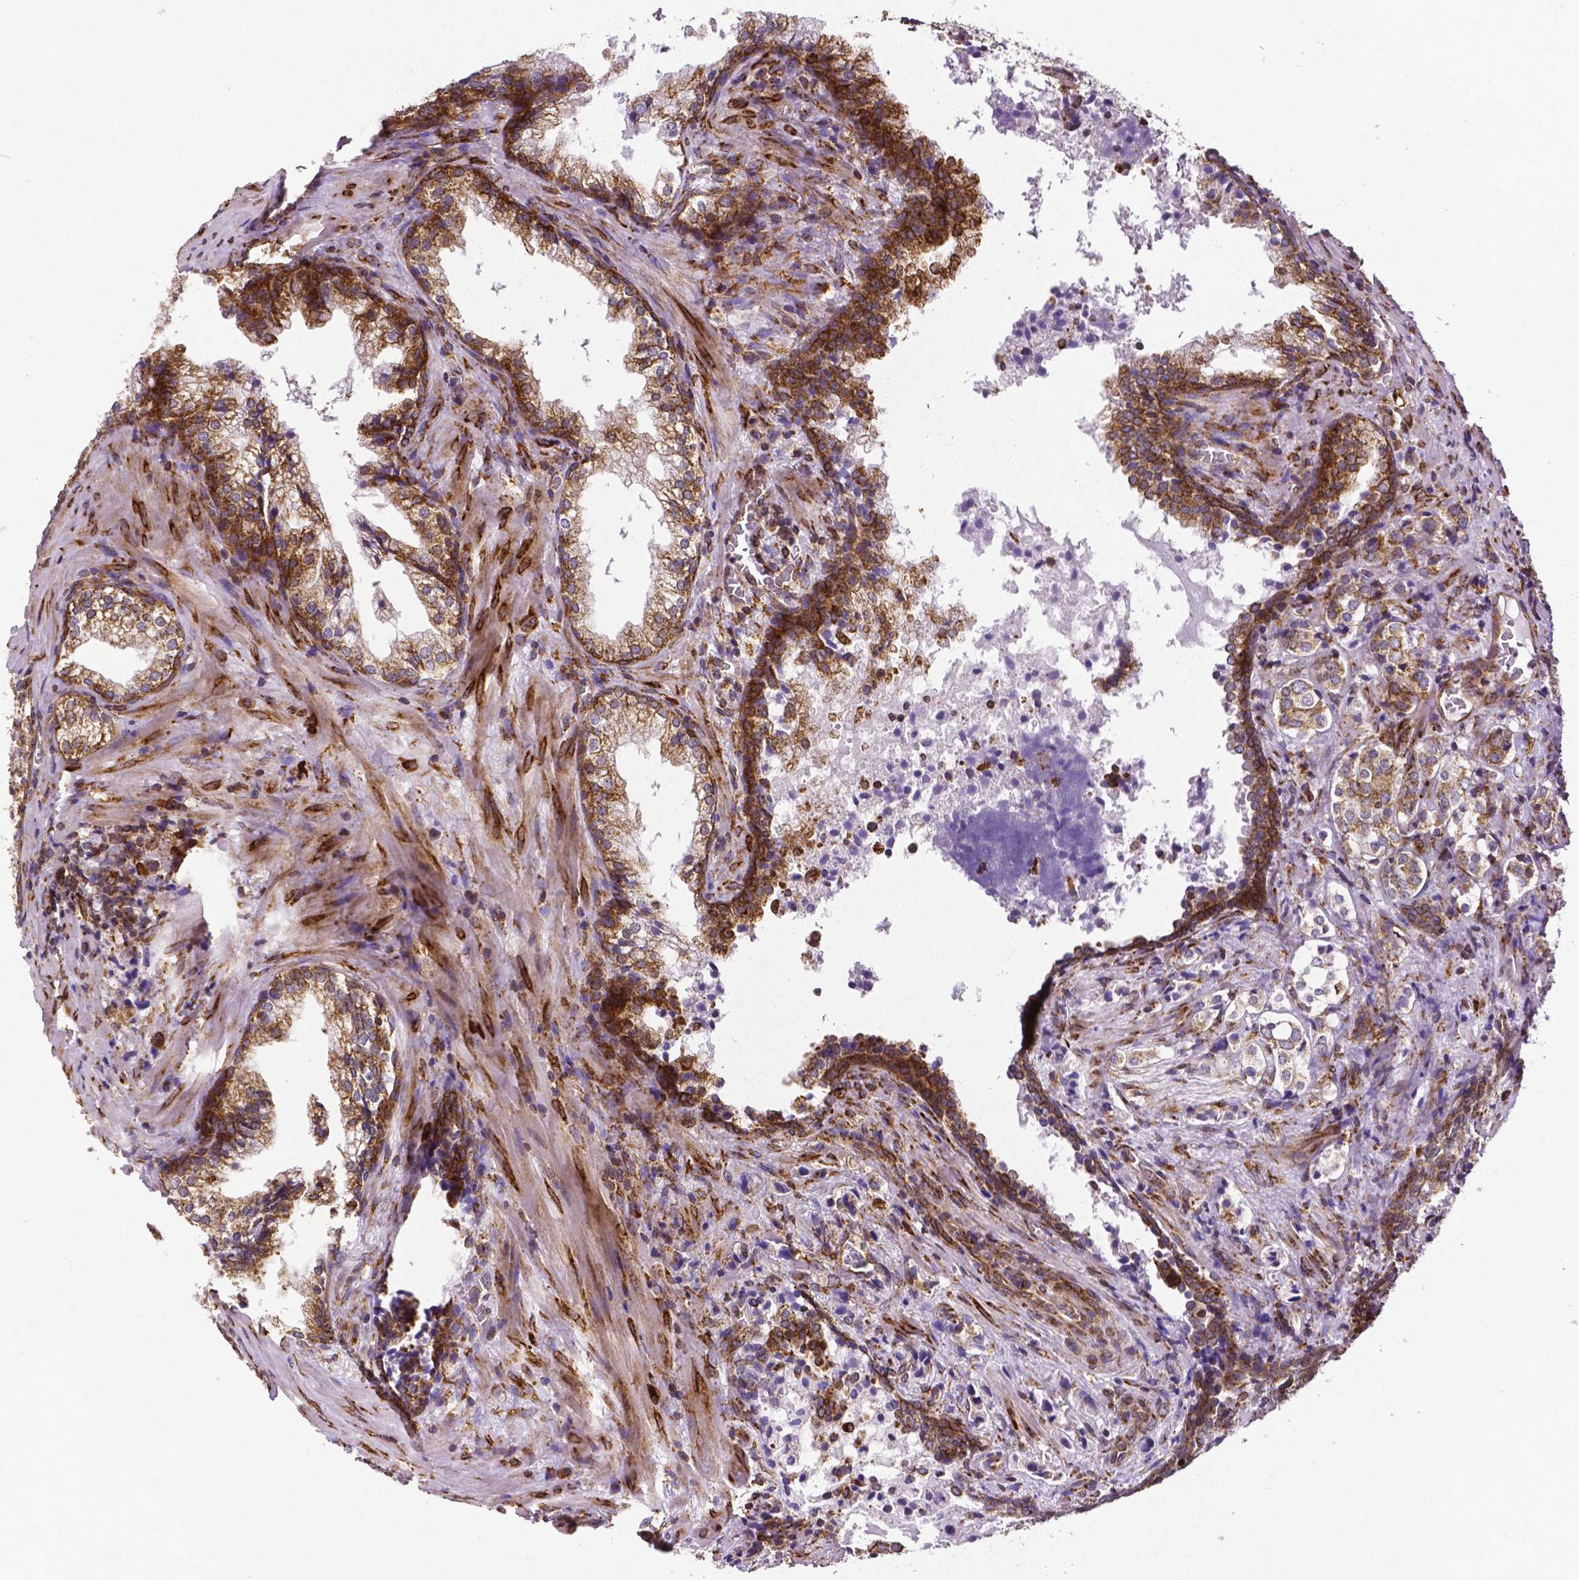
{"staining": {"intensity": "strong", "quantity": ">75%", "location": "cytoplasmic/membranous"}, "tissue": "prostate cancer", "cell_type": "Tumor cells", "image_type": "cancer", "snomed": [{"axis": "morphology", "description": "Adenocarcinoma, NOS"}, {"axis": "topography", "description": "Prostate and seminal vesicle, NOS"}], "caption": "The histopathology image displays immunohistochemical staining of prostate adenocarcinoma. There is strong cytoplasmic/membranous staining is appreciated in approximately >75% of tumor cells. Ihc stains the protein of interest in brown and the nuclei are stained blue.", "gene": "MTDH", "patient": {"sex": "male", "age": 63}}